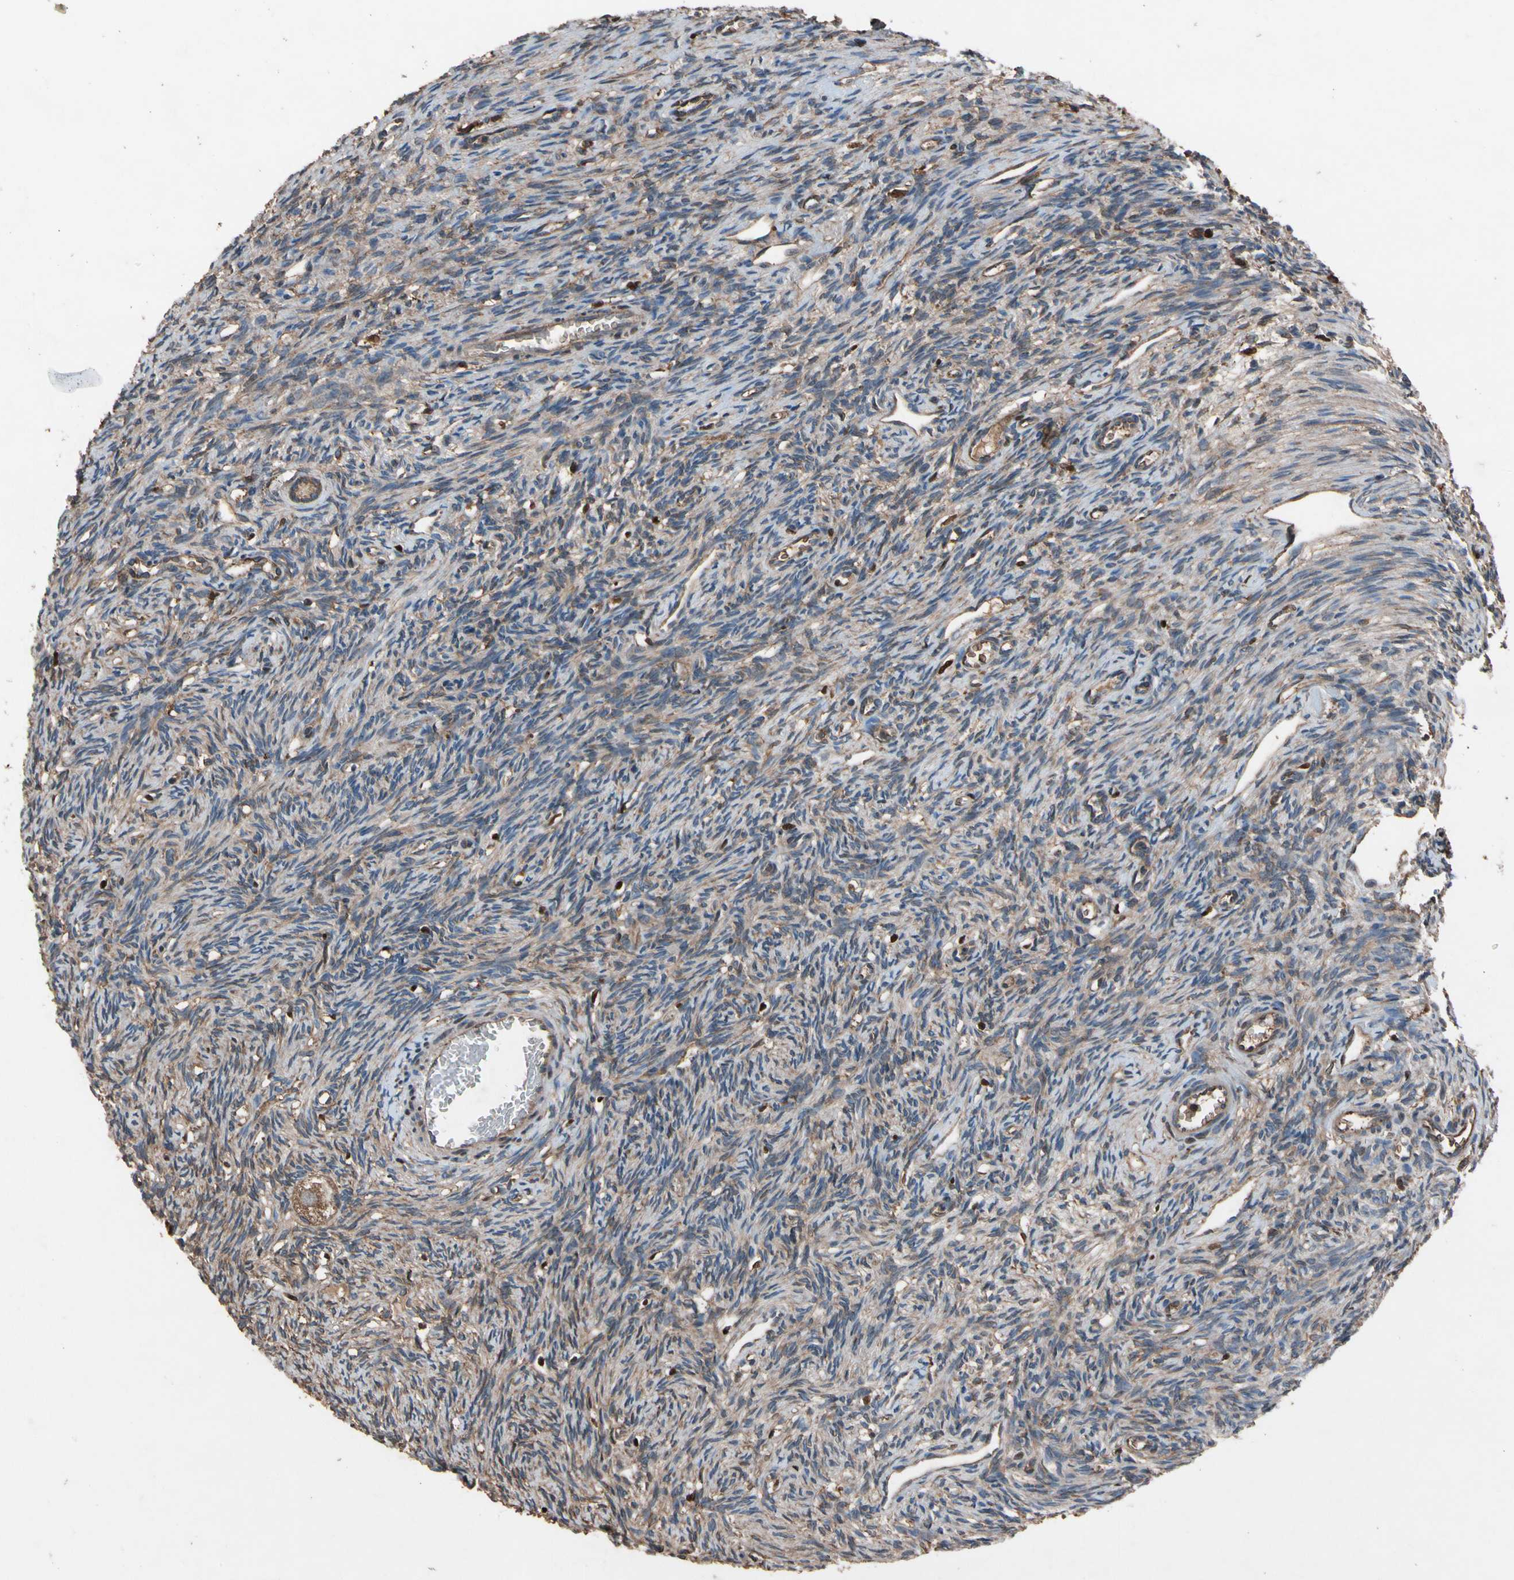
{"staining": {"intensity": "moderate", "quantity": ">75%", "location": "cytoplasmic/membranous"}, "tissue": "ovary", "cell_type": "Follicle cells", "image_type": "normal", "snomed": [{"axis": "morphology", "description": "Normal tissue, NOS"}, {"axis": "topography", "description": "Ovary"}], "caption": "DAB (3,3'-diaminobenzidine) immunohistochemical staining of normal ovary reveals moderate cytoplasmic/membranous protein positivity in about >75% of follicle cells. Nuclei are stained in blue.", "gene": "PRDX4", "patient": {"sex": "female", "age": 33}}